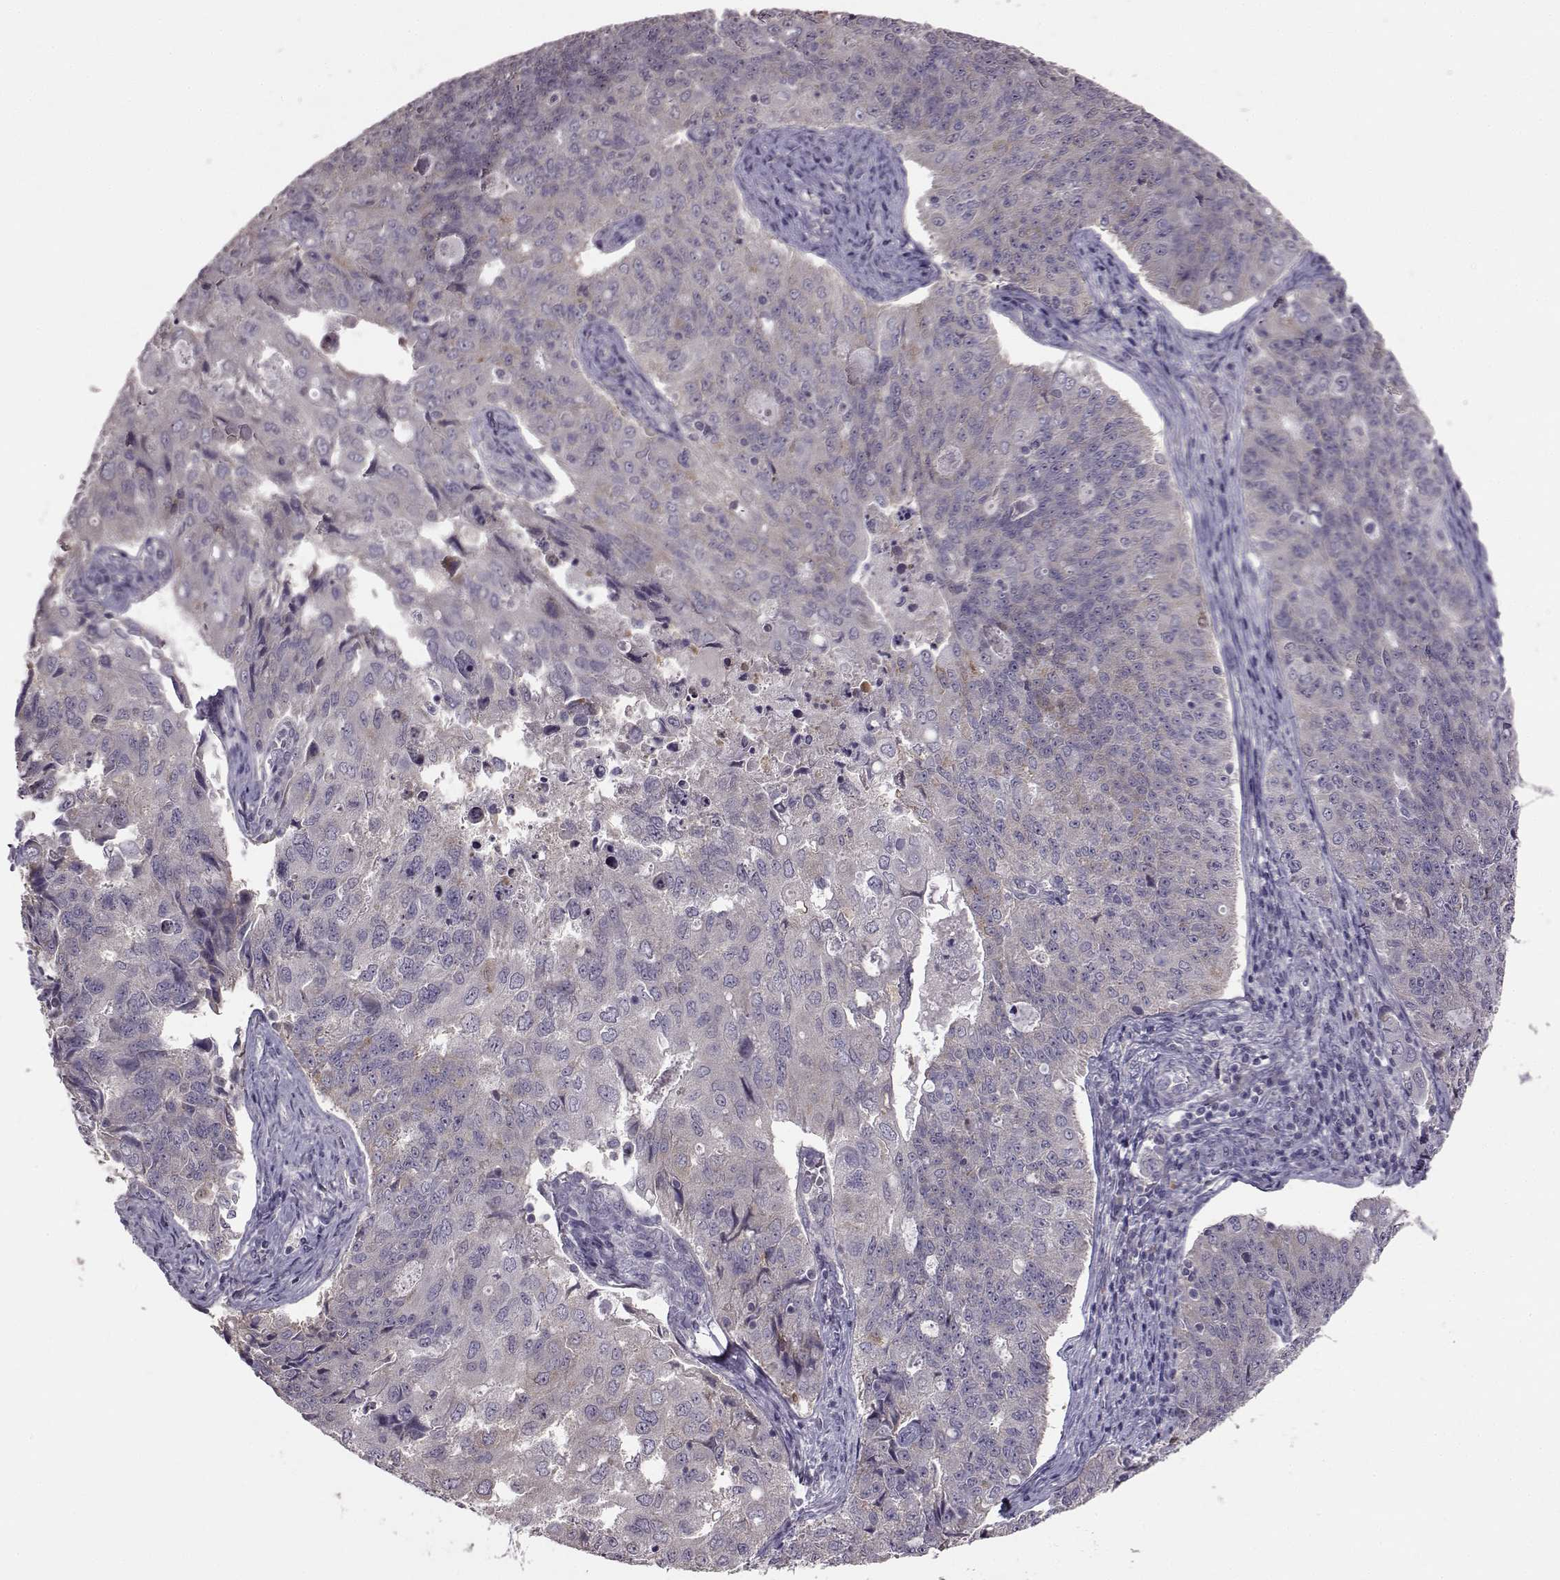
{"staining": {"intensity": "negative", "quantity": "none", "location": "none"}, "tissue": "endometrial cancer", "cell_type": "Tumor cells", "image_type": "cancer", "snomed": [{"axis": "morphology", "description": "Adenocarcinoma, NOS"}, {"axis": "topography", "description": "Endometrium"}], "caption": "Immunohistochemistry (IHC) of adenocarcinoma (endometrial) reveals no expression in tumor cells.", "gene": "ADGRG2", "patient": {"sex": "female", "age": 43}}